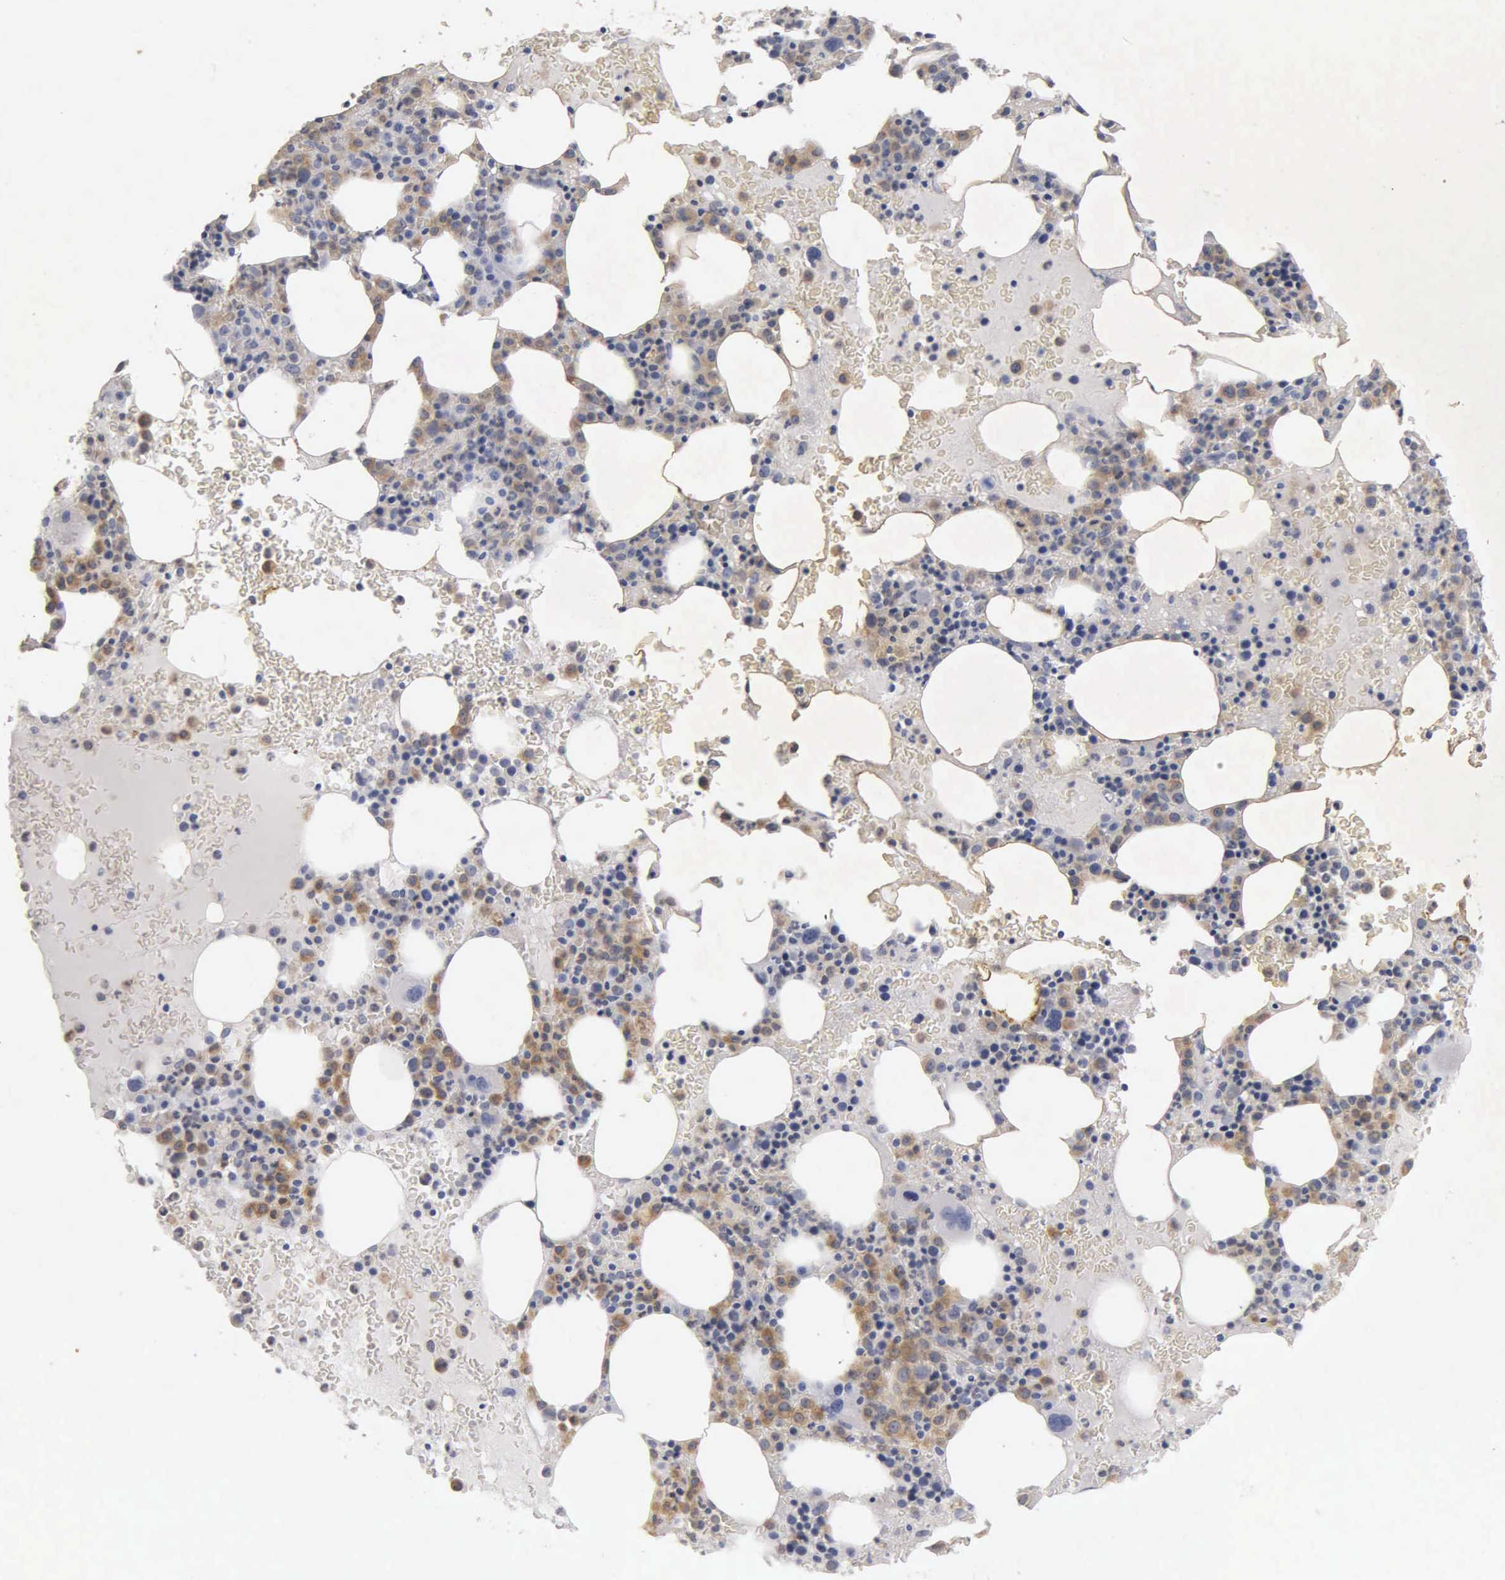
{"staining": {"intensity": "weak", "quantity": "25%-75%", "location": "cytoplasmic/membranous"}, "tissue": "bone marrow", "cell_type": "Hematopoietic cells", "image_type": "normal", "snomed": [{"axis": "morphology", "description": "Normal tissue, NOS"}, {"axis": "topography", "description": "Bone marrow"}], "caption": "Brown immunohistochemical staining in unremarkable bone marrow exhibits weak cytoplasmic/membranous expression in about 25%-75% of hematopoietic cells.", "gene": "CNN1", "patient": {"sex": "female", "age": 88}}